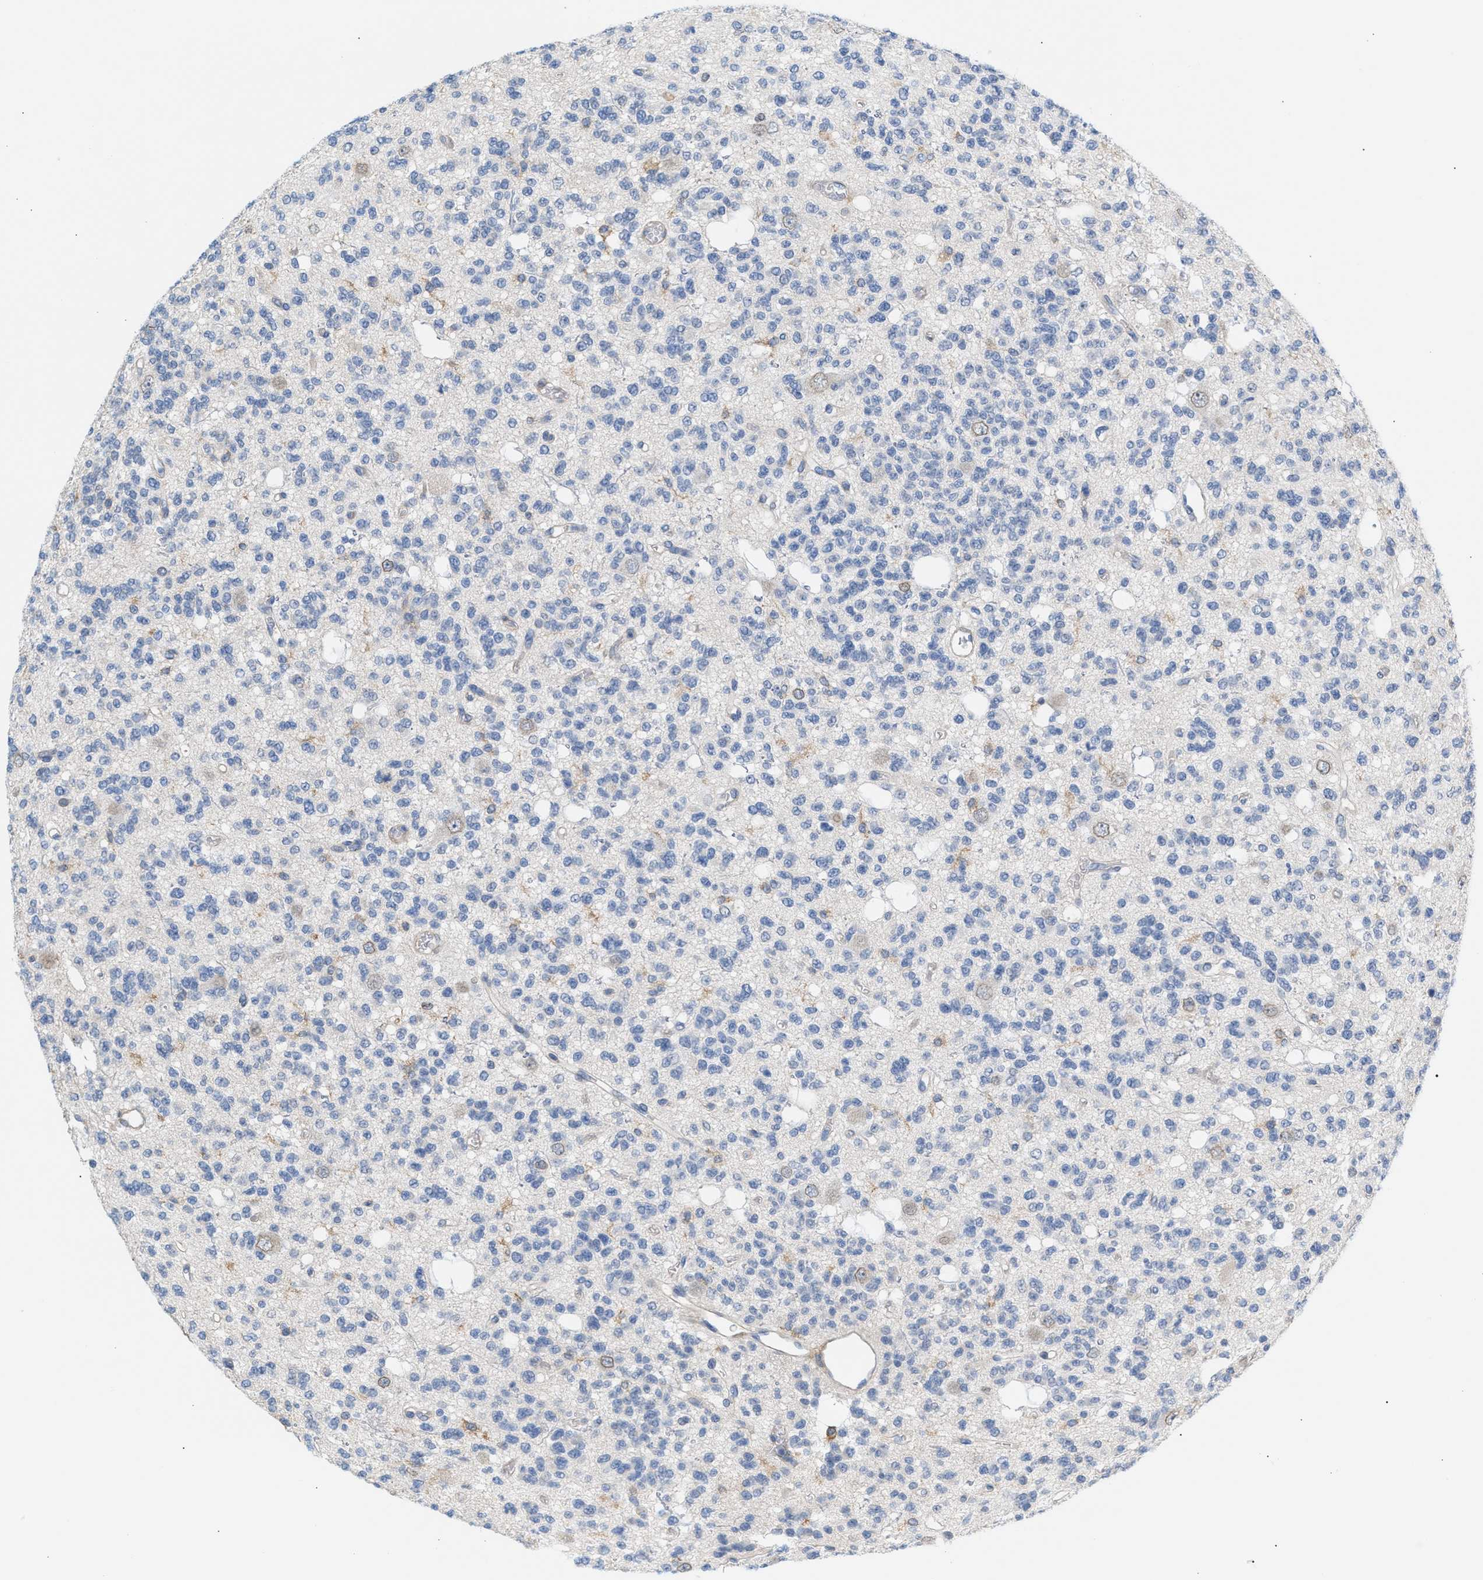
{"staining": {"intensity": "negative", "quantity": "none", "location": "none"}, "tissue": "glioma", "cell_type": "Tumor cells", "image_type": "cancer", "snomed": [{"axis": "morphology", "description": "Glioma, malignant, Low grade"}, {"axis": "topography", "description": "Brain"}], "caption": "Tumor cells show no significant protein positivity in glioma.", "gene": "LRCH1", "patient": {"sex": "male", "age": 38}}